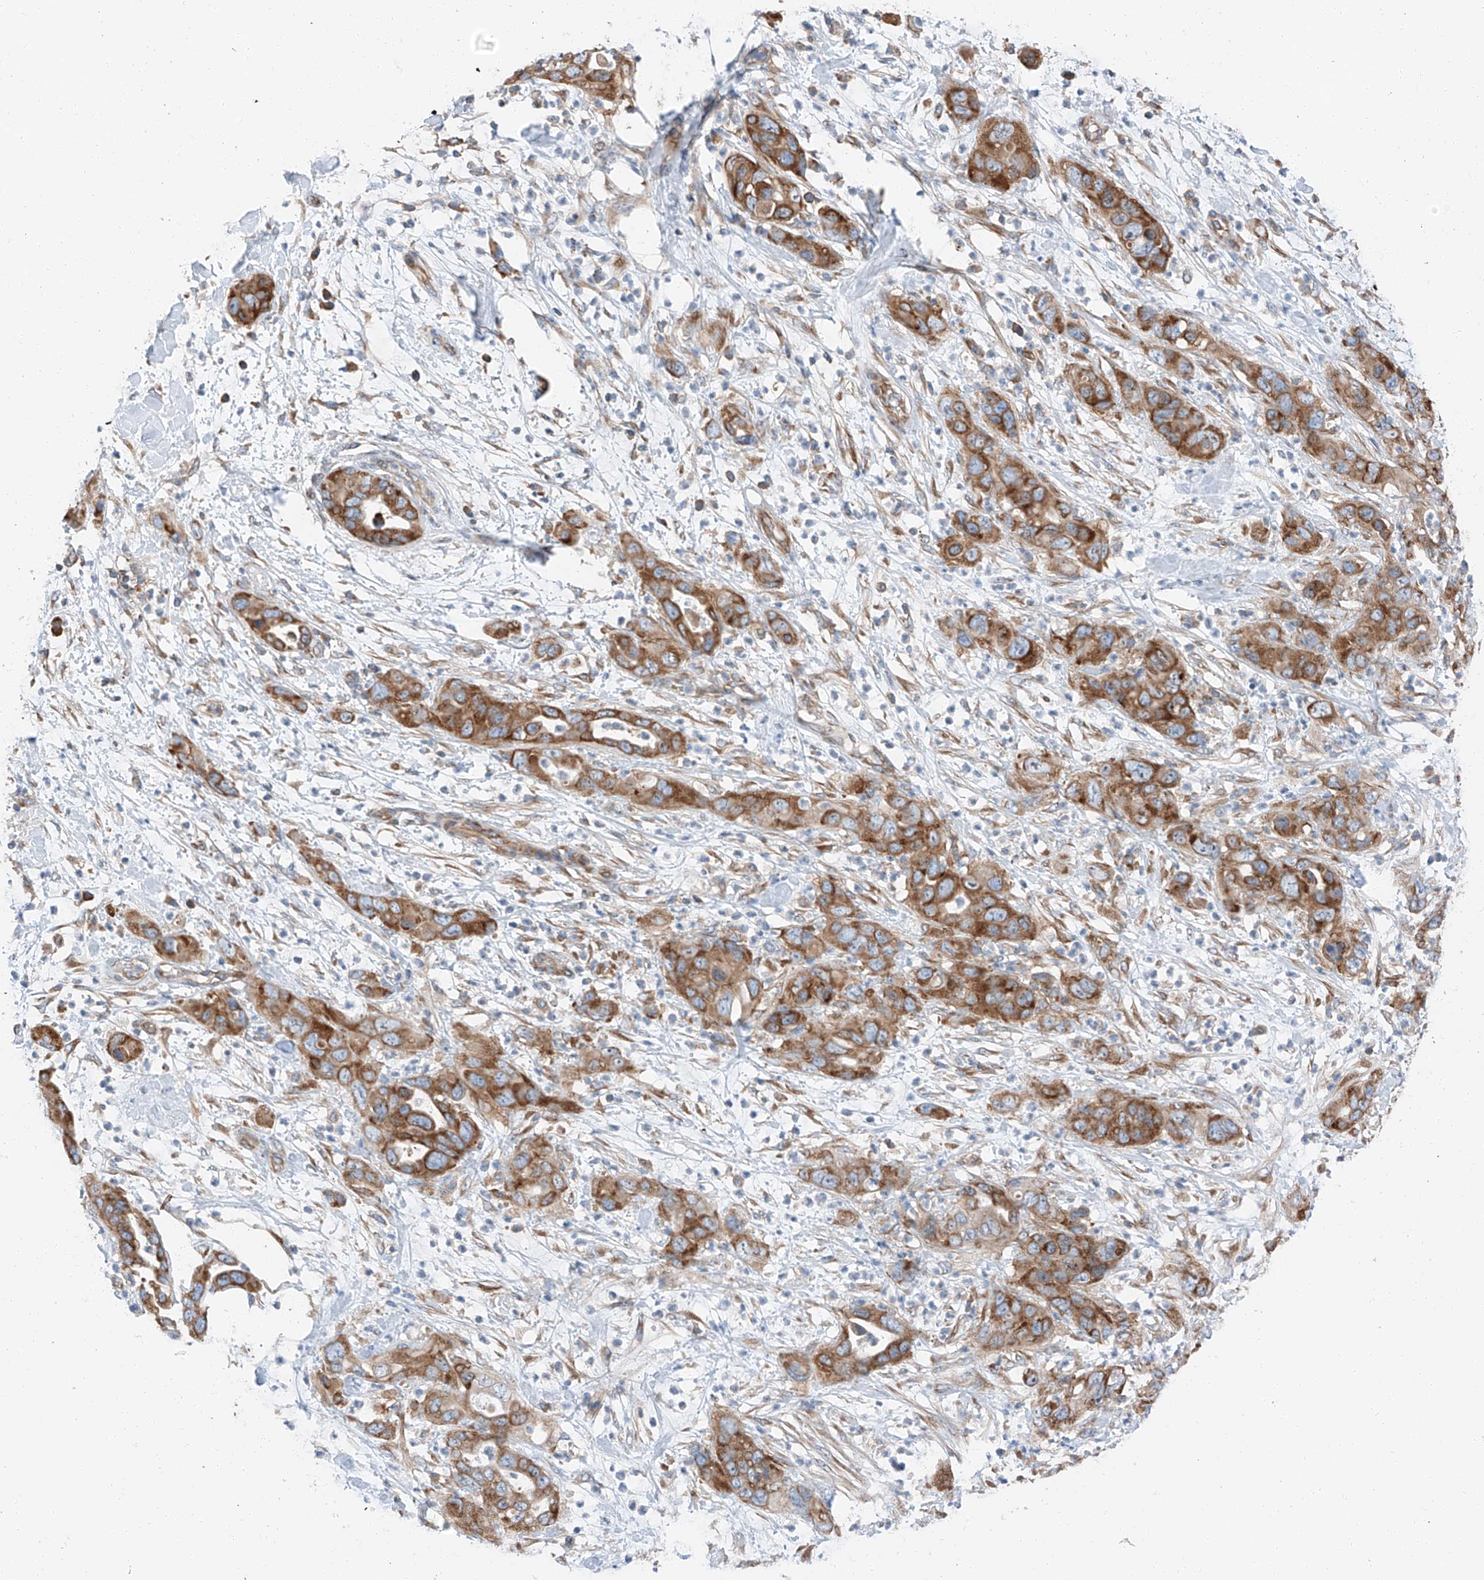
{"staining": {"intensity": "strong", "quantity": ">75%", "location": "cytoplasmic/membranous"}, "tissue": "pancreatic cancer", "cell_type": "Tumor cells", "image_type": "cancer", "snomed": [{"axis": "morphology", "description": "Adenocarcinoma, NOS"}, {"axis": "topography", "description": "Pancreas"}], "caption": "Pancreatic cancer (adenocarcinoma) stained with DAB immunohistochemistry (IHC) exhibits high levels of strong cytoplasmic/membranous positivity in approximately >75% of tumor cells. The protein of interest is shown in brown color, while the nuclei are stained blue.", "gene": "ZC3H15", "patient": {"sex": "female", "age": 71}}